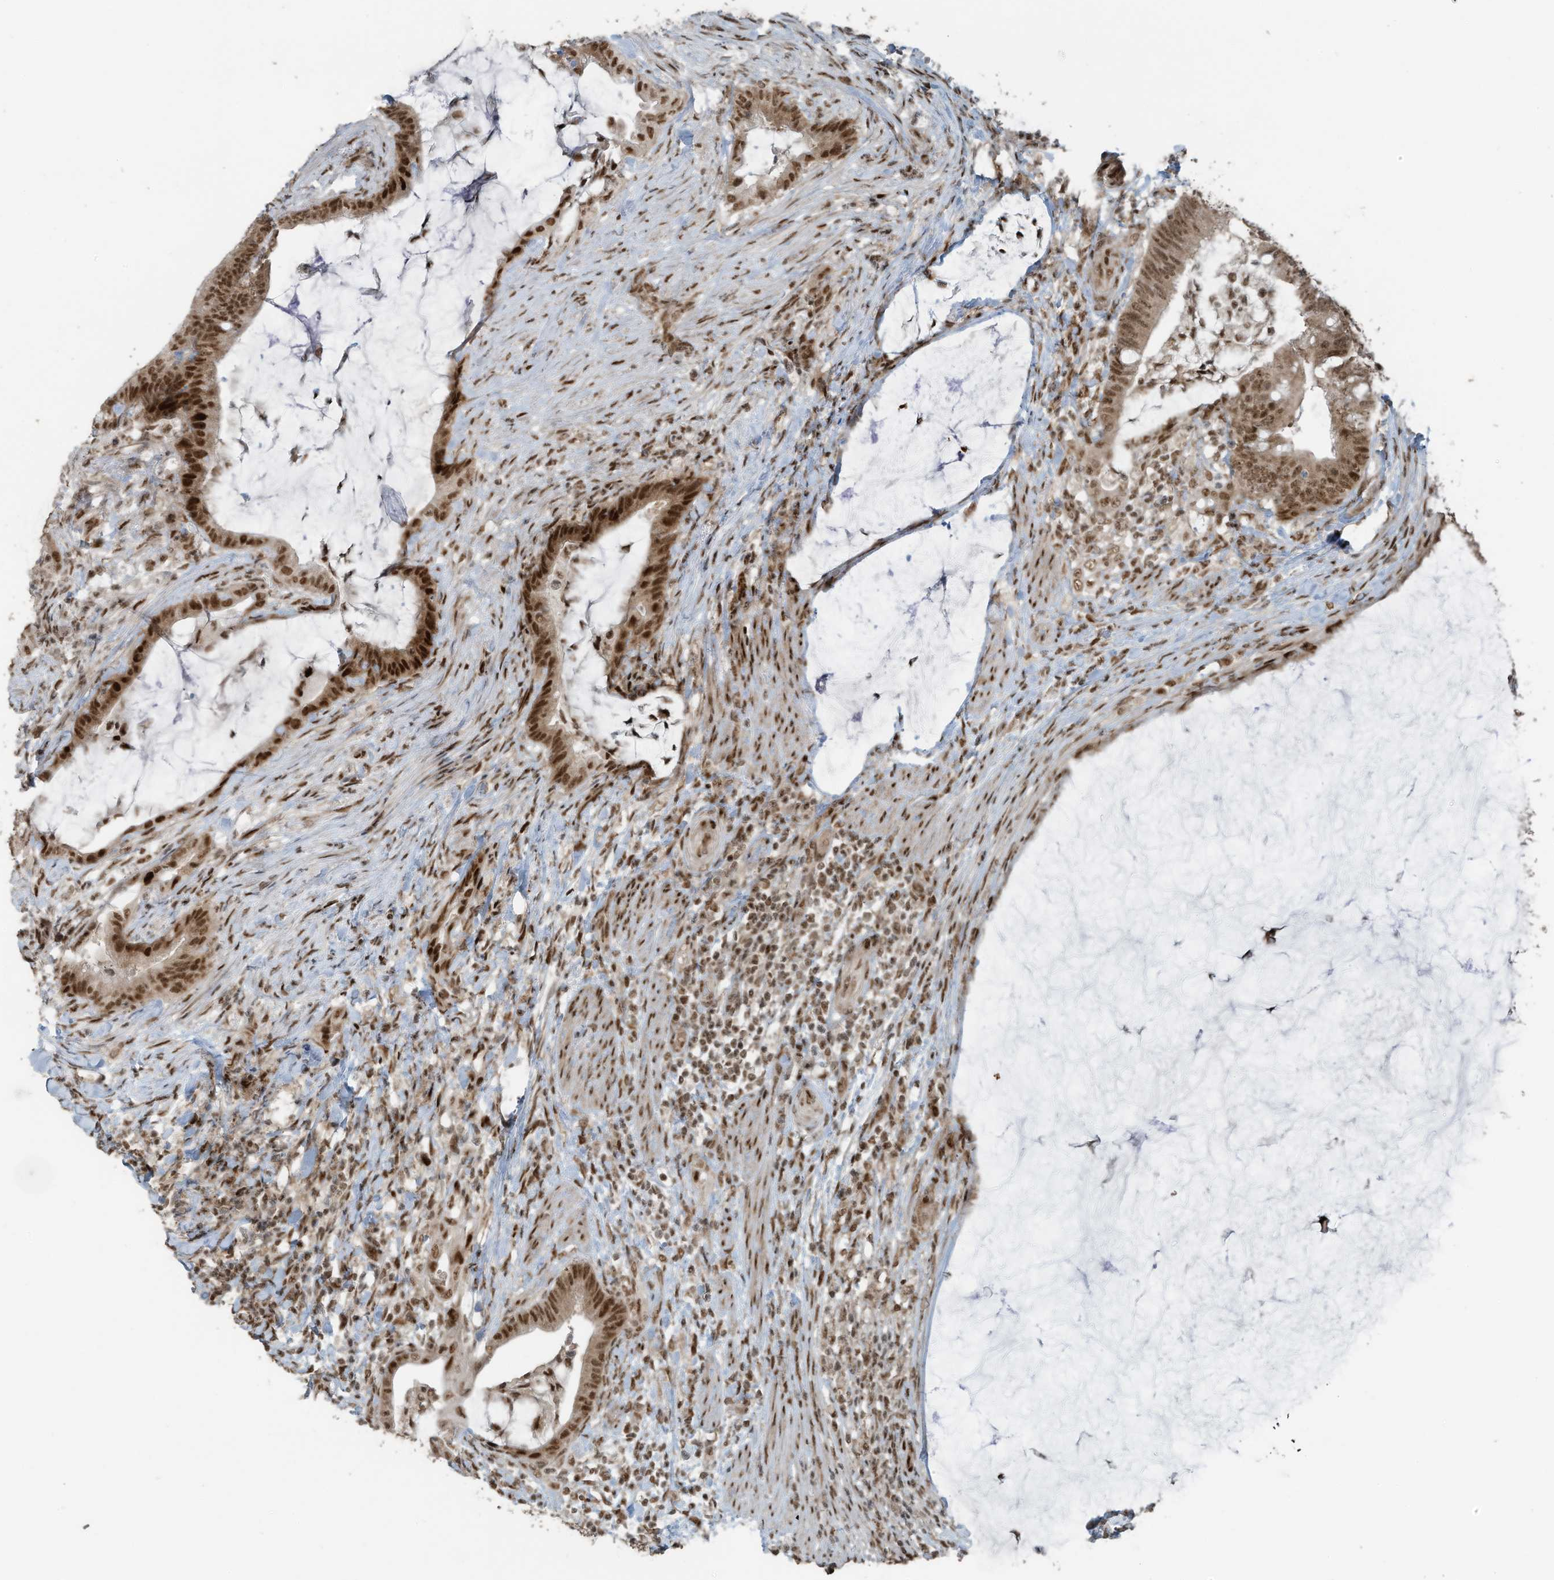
{"staining": {"intensity": "strong", "quantity": ">75%", "location": "nuclear"}, "tissue": "colorectal cancer", "cell_type": "Tumor cells", "image_type": "cancer", "snomed": [{"axis": "morphology", "description": "Adenocarcinoma, NOS"}, {"axis": "topography", "description": "Colon"}], "caption": "High-magnification brightfield microscopy of colorectal adenocarcinoma stained with DAB (3,3'-diaminobenzidine) (brown) and counterstained with hematoxylin (blue). tumor cells exhibit strong nuclear staining is seen in about>75% of cells.", "gene": "PCNP", "patient": {"sex": "female", "age": 66}}